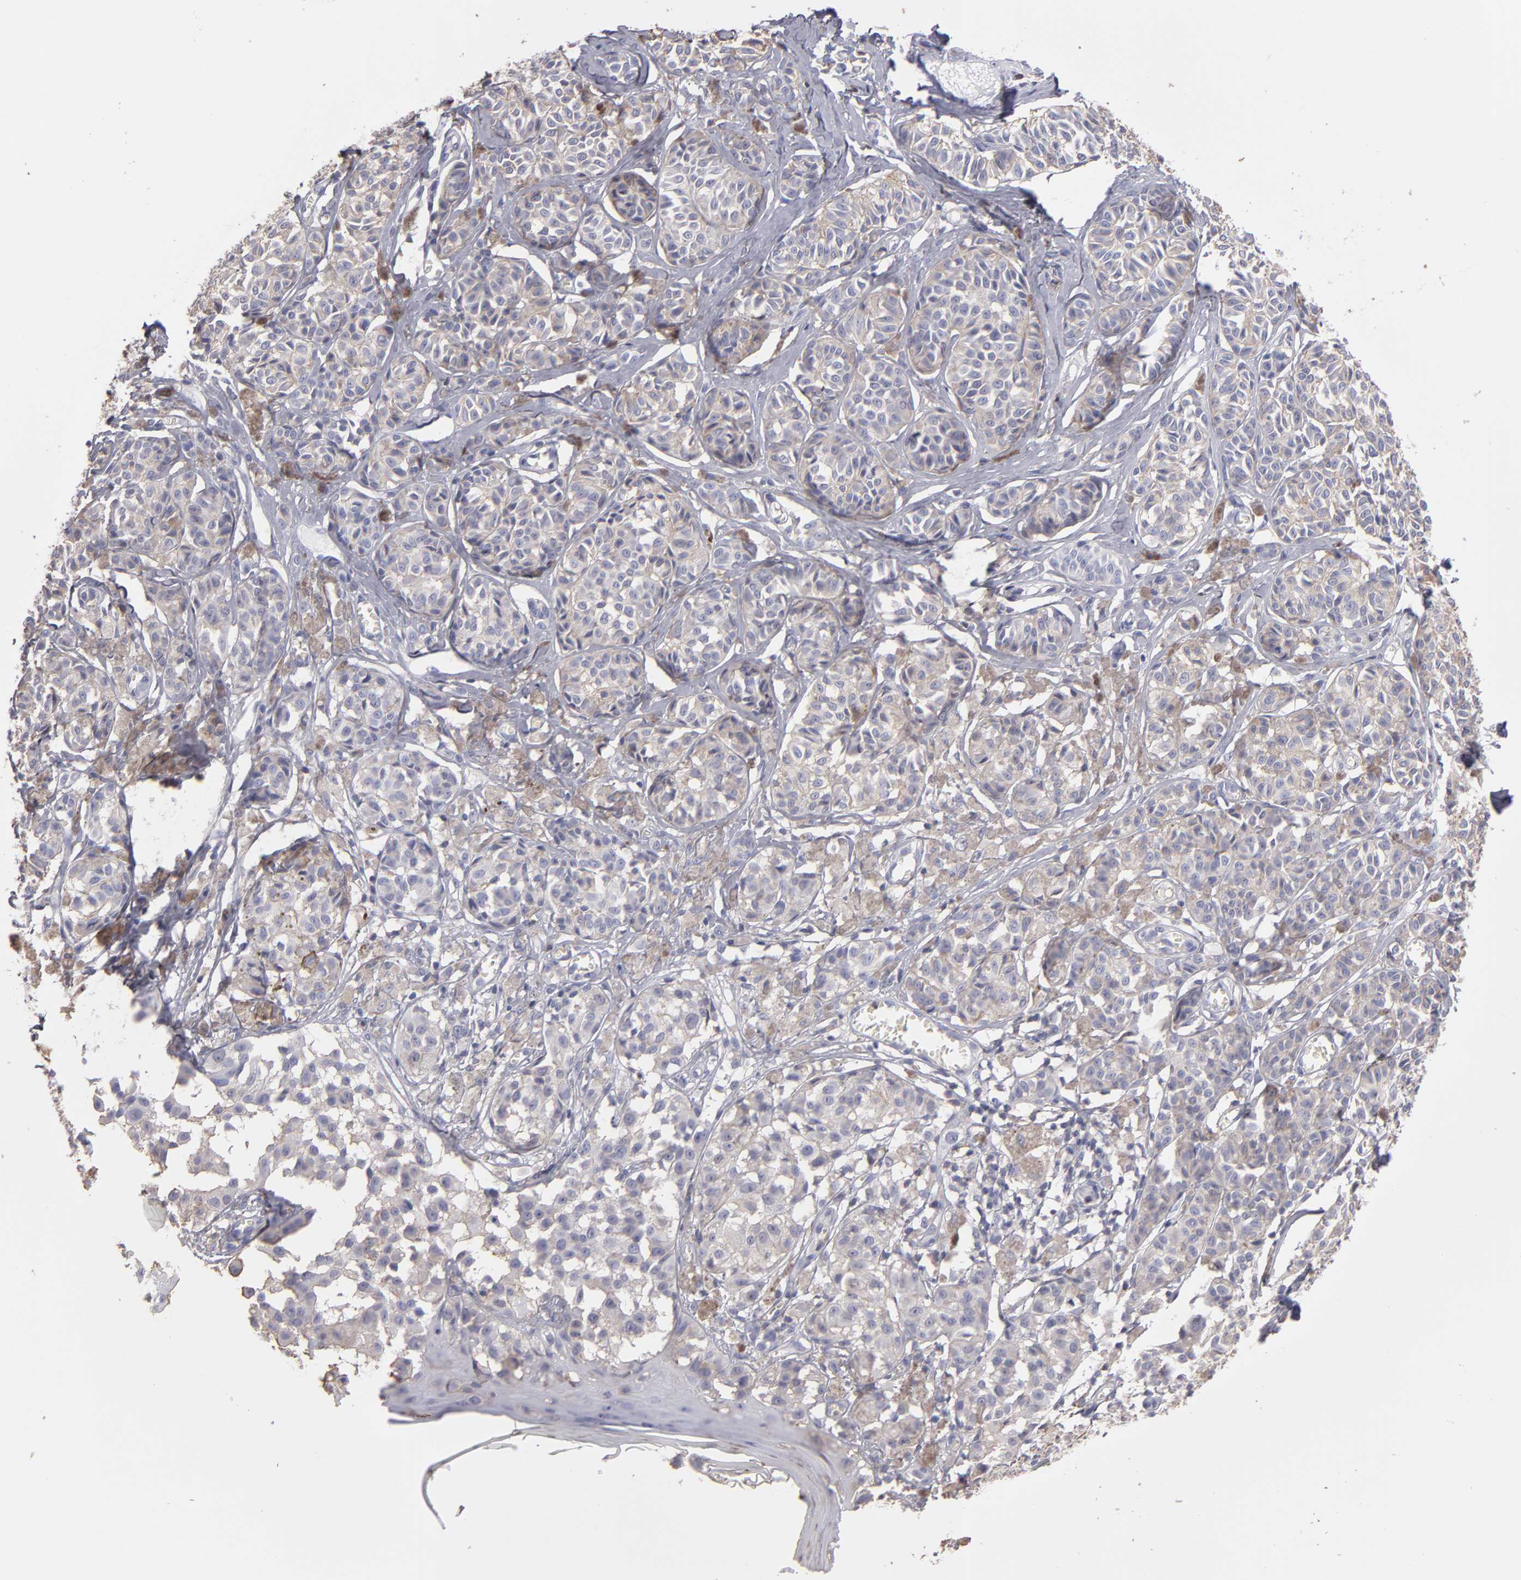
{"staining": {"intensity": "negative", "quantity": "none", "location": "none"}, "tissue": "melanoma", "cell_type": "Tumor cells", "image_type": "cancer", "snomed": [{"axis": "morphology", "description": "Malignant melanoma, NOS"}, {"axis": "topography", "description": "Skin"}], "caption": "High magnification brightfield microscopy of melanoma stained with DAB (3,3'-diaminobenzidine) (brown) and counterstained with hematoxylin (blue): tumor cells show no significant positivity.", "gene": "ABCB1", "patient": {"sex": "male", "age": 76}}